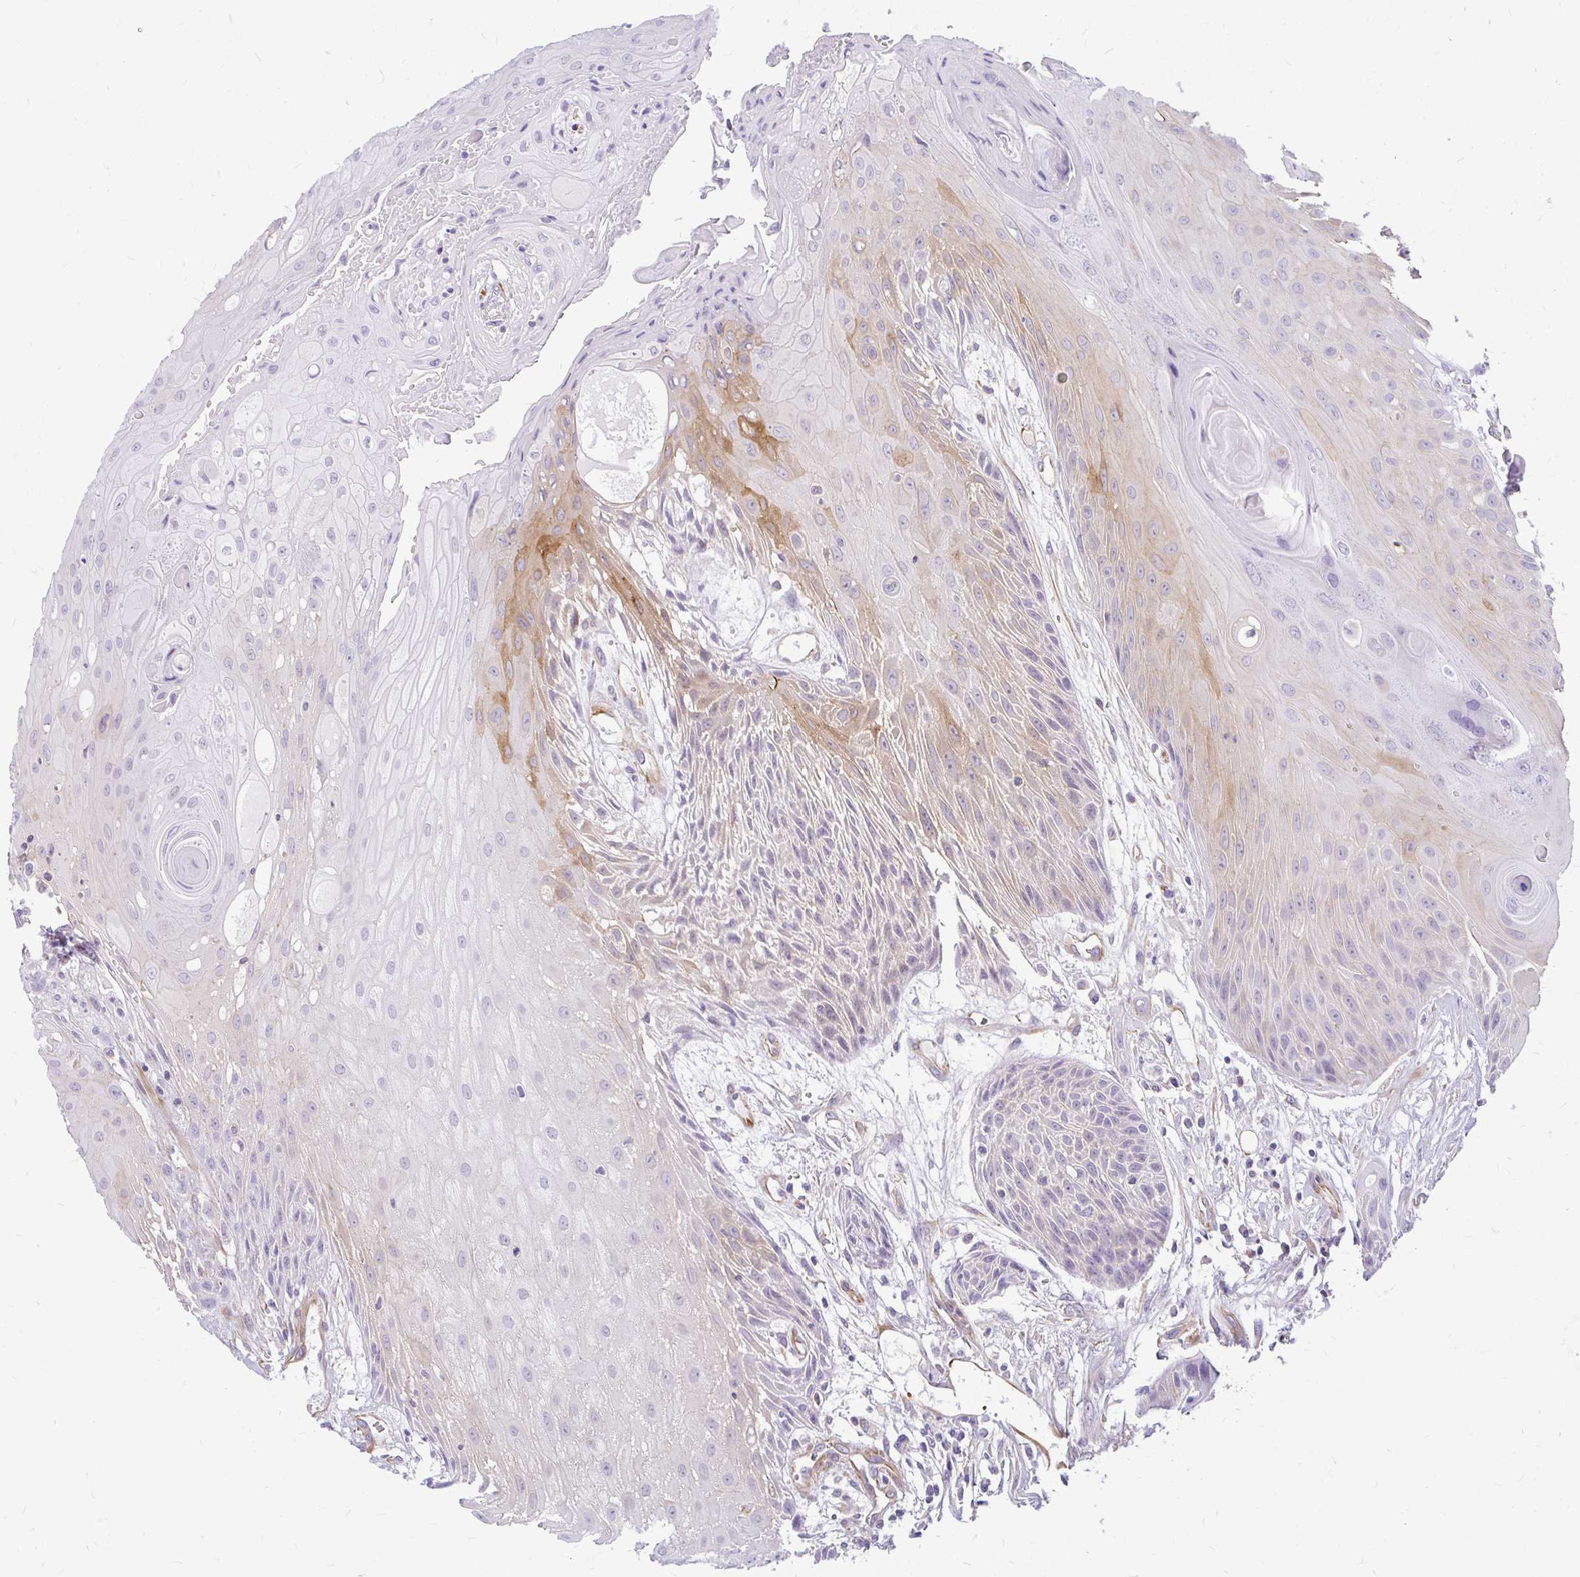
{"staining": {"intensity": "moderate", "quantity": "<25%", "location": "cytoplasmic/membranous"}, "tissue": "head and neck cancer", "cell_type": "Tumor cells", "image_type": "cancer", "snomed": [{"axis": "morphology", "description": "Squamous cell carcinoma, NOS"}, {"axis": "topography", "description": "Head-Neck"}], "caption": "Head and neck cancer stained with a protein marker demonstrates moderate staining in tumor cells.", "gene": "FAM83C", "patient": {"sex": "female", "age": 73}}